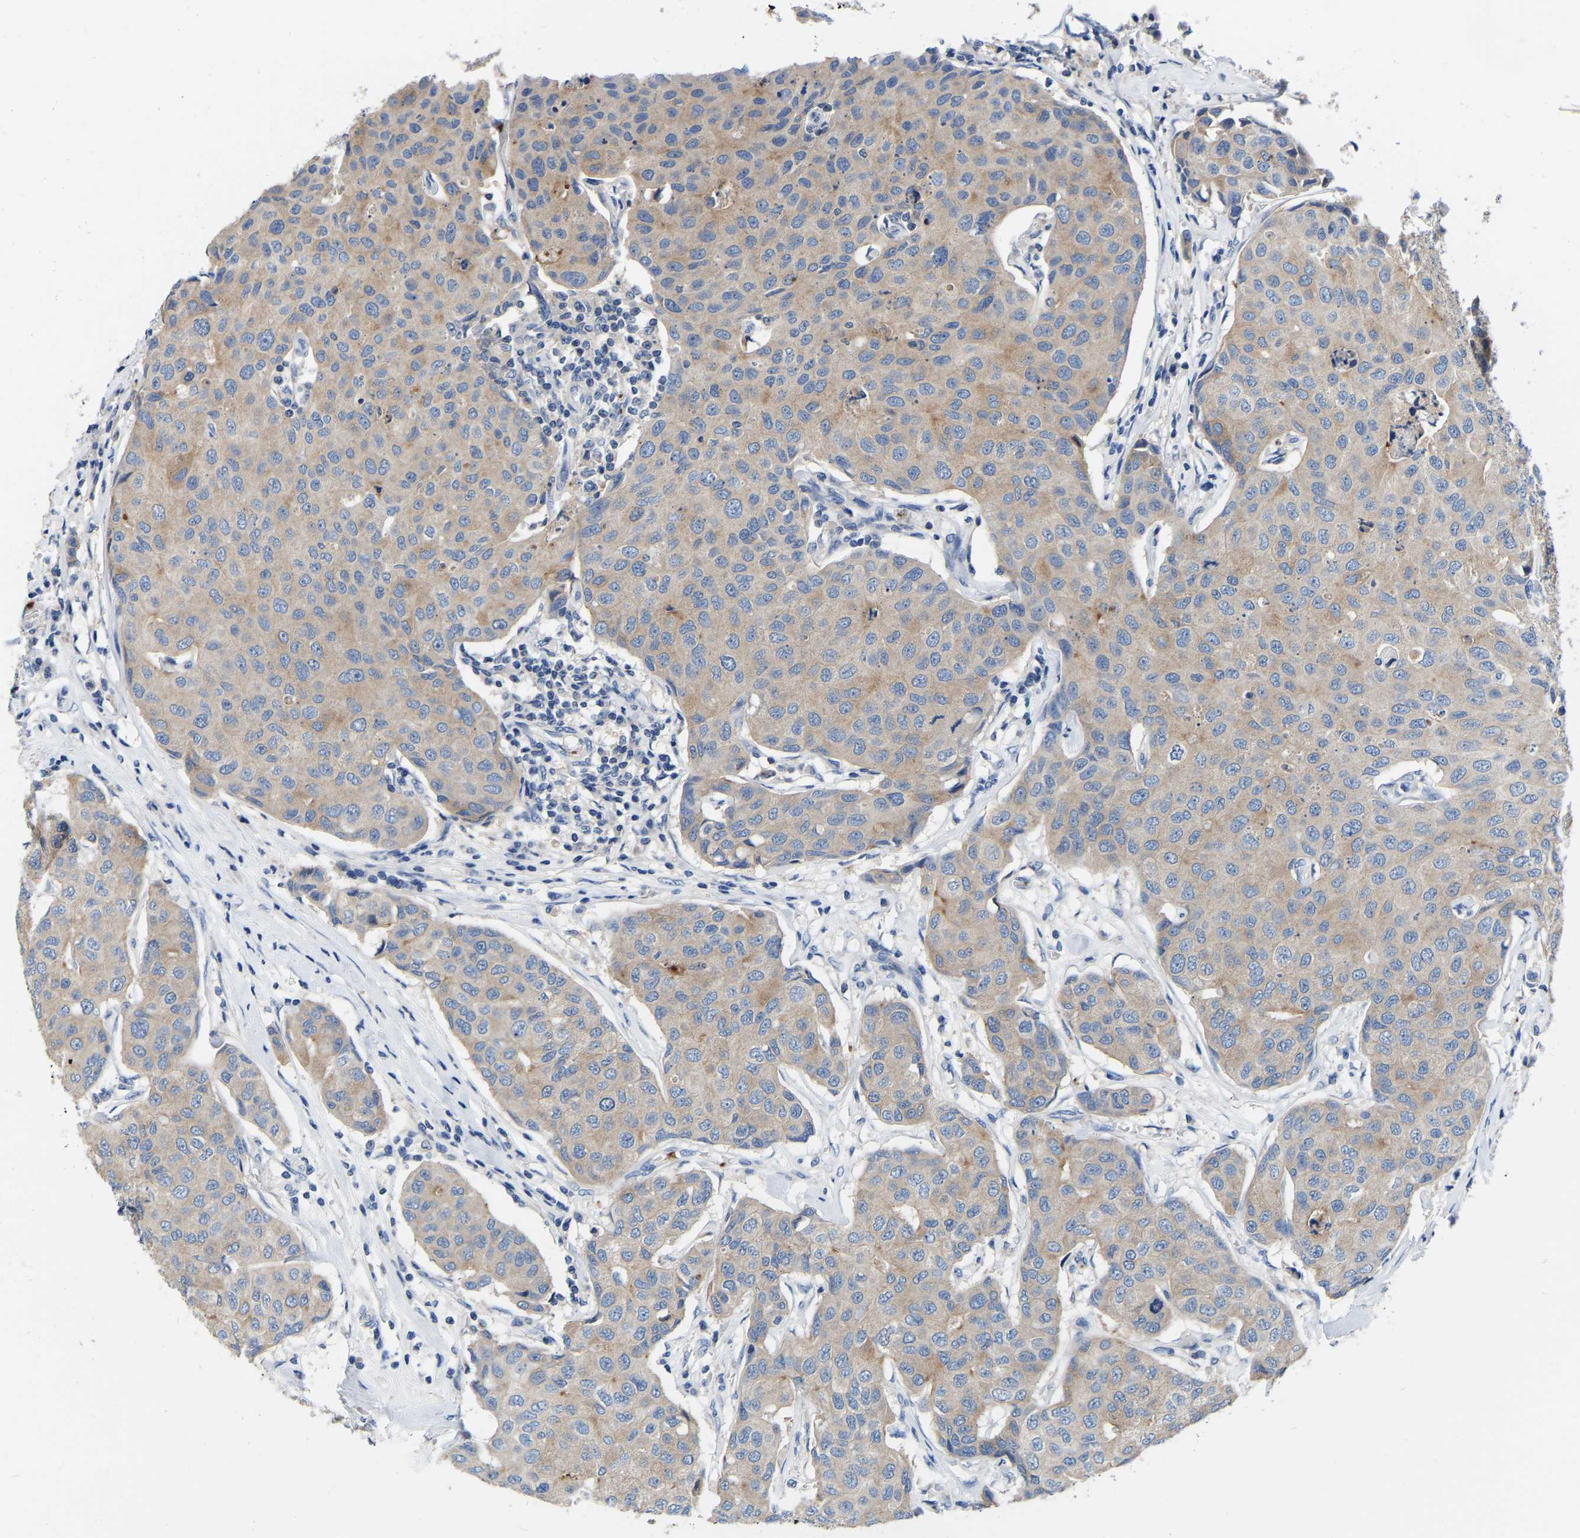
{"staining": {"intensity": "weak", "quantity": ">75%", "location": "cytoplasmic/membranous"}, "tissue": "breast cancer", "cell_type": "Tumor cells", "image_type": "cancer", "snomed": [{"axis": "morphology", "description": "Duct carcinoma"}, {"axis": "topography", "description": "Breast"}], "caption": "Protein positivity by IHC shows weak cytoplasmic/membranous expression in approximately >75% of tumor cells in intraductal carcinoma (breast).", "gene": "RAB27B", "patient": {"sex": "female", "age": 80}}